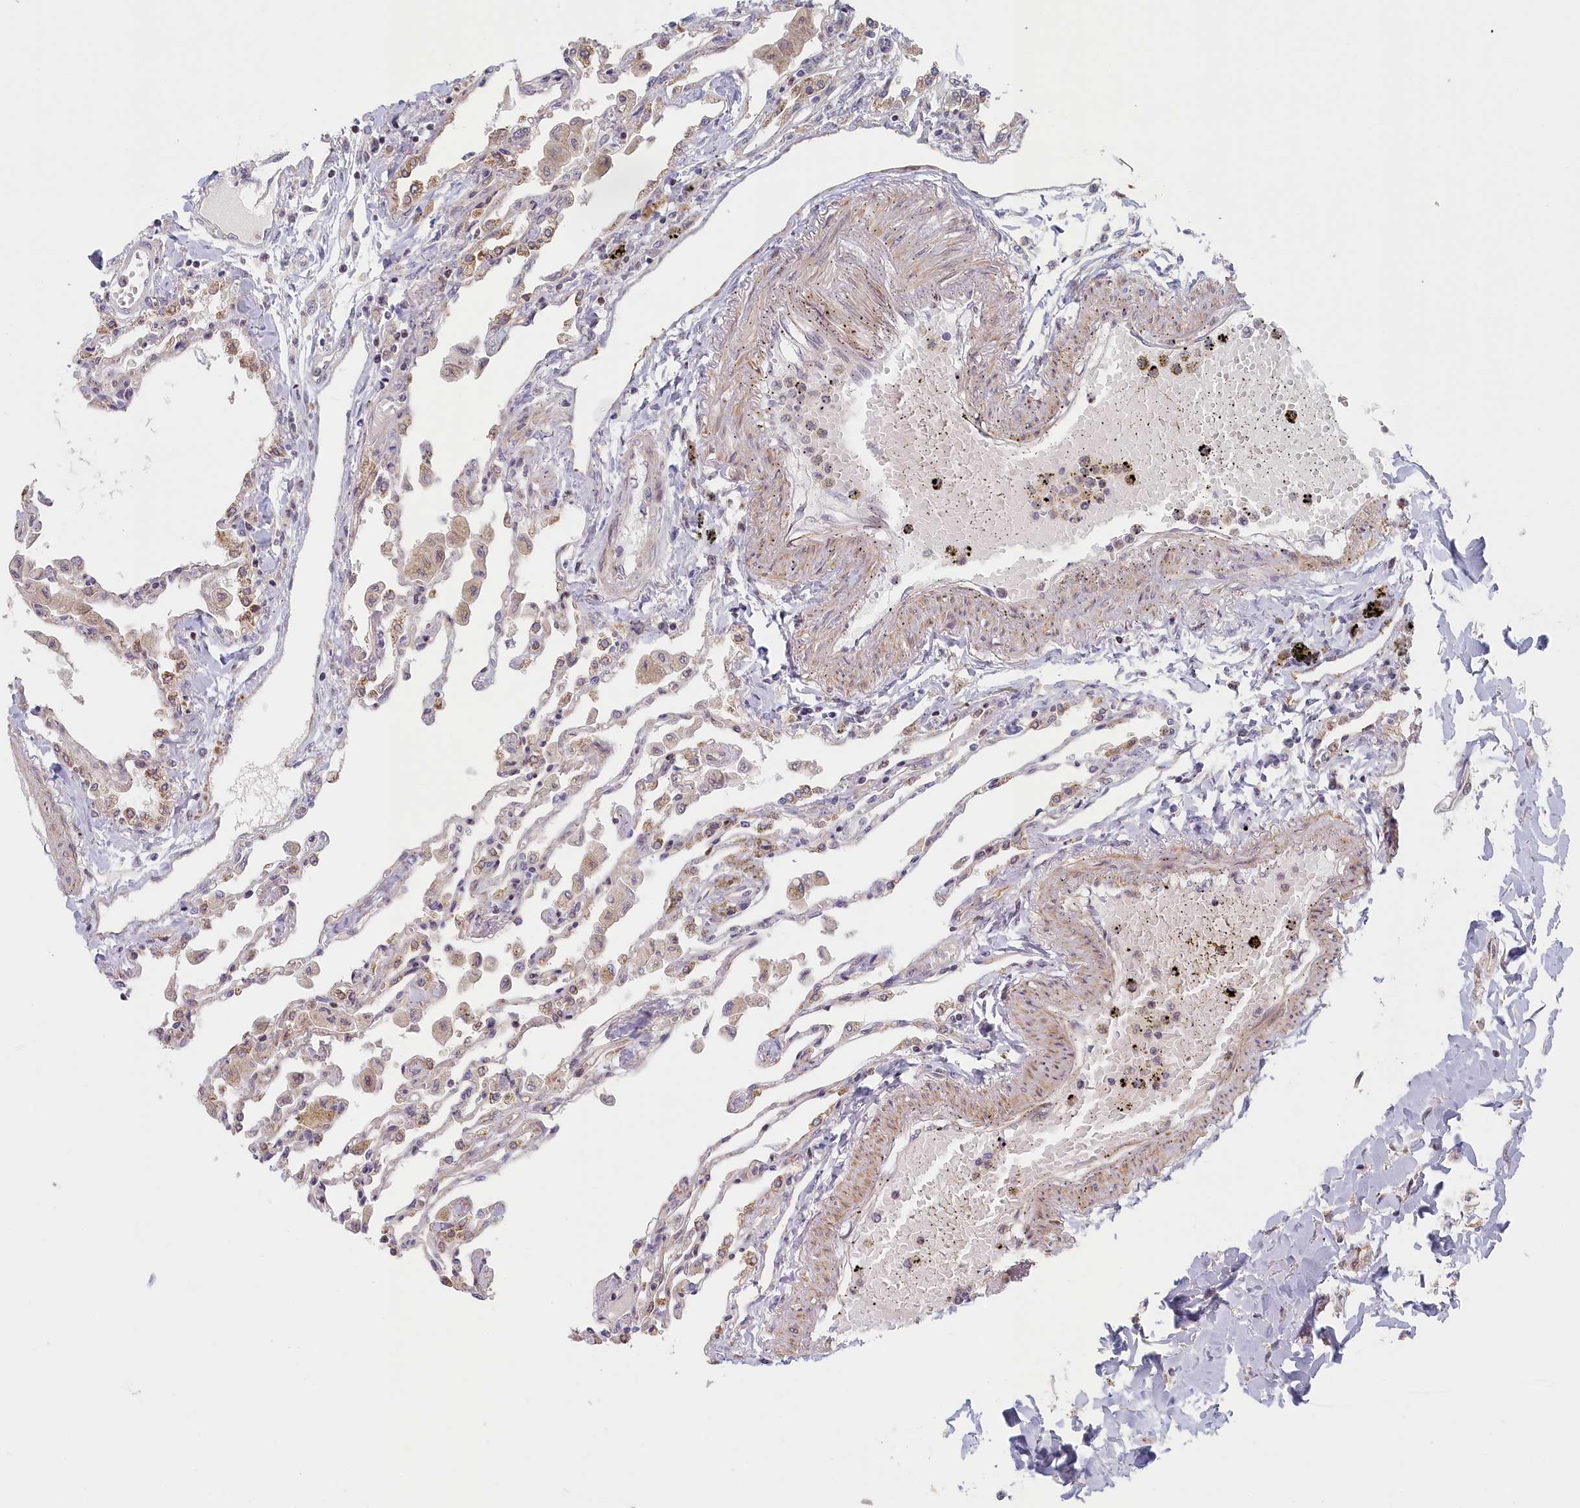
{"staining": {"intensity": "weak", "quantity": "<25%", "location": "cytoplasmic/membranous"}, "tissue": "lung", "cell_type": "Alveolar cells", "image_type": "normal", "snomed": [{"axis": "morphology", "description": "Normal tissue, NOS"}, {"axis": "topography", "description": "Bronchus"}, {"axis": "topography", "description": "Lung"}], "caption": "High magnification brightfield microscopy of normal lung stained with DAB (brown) and counterstained with hematoxylin (blue): alveolar cells show no significant expression. (DAB (3,3'-diaminobenzidine) IHC visualized using brightfield microscopy, high magnification).", "gene": "INTS4", "patient": {"sex": "female", "age": 49}}